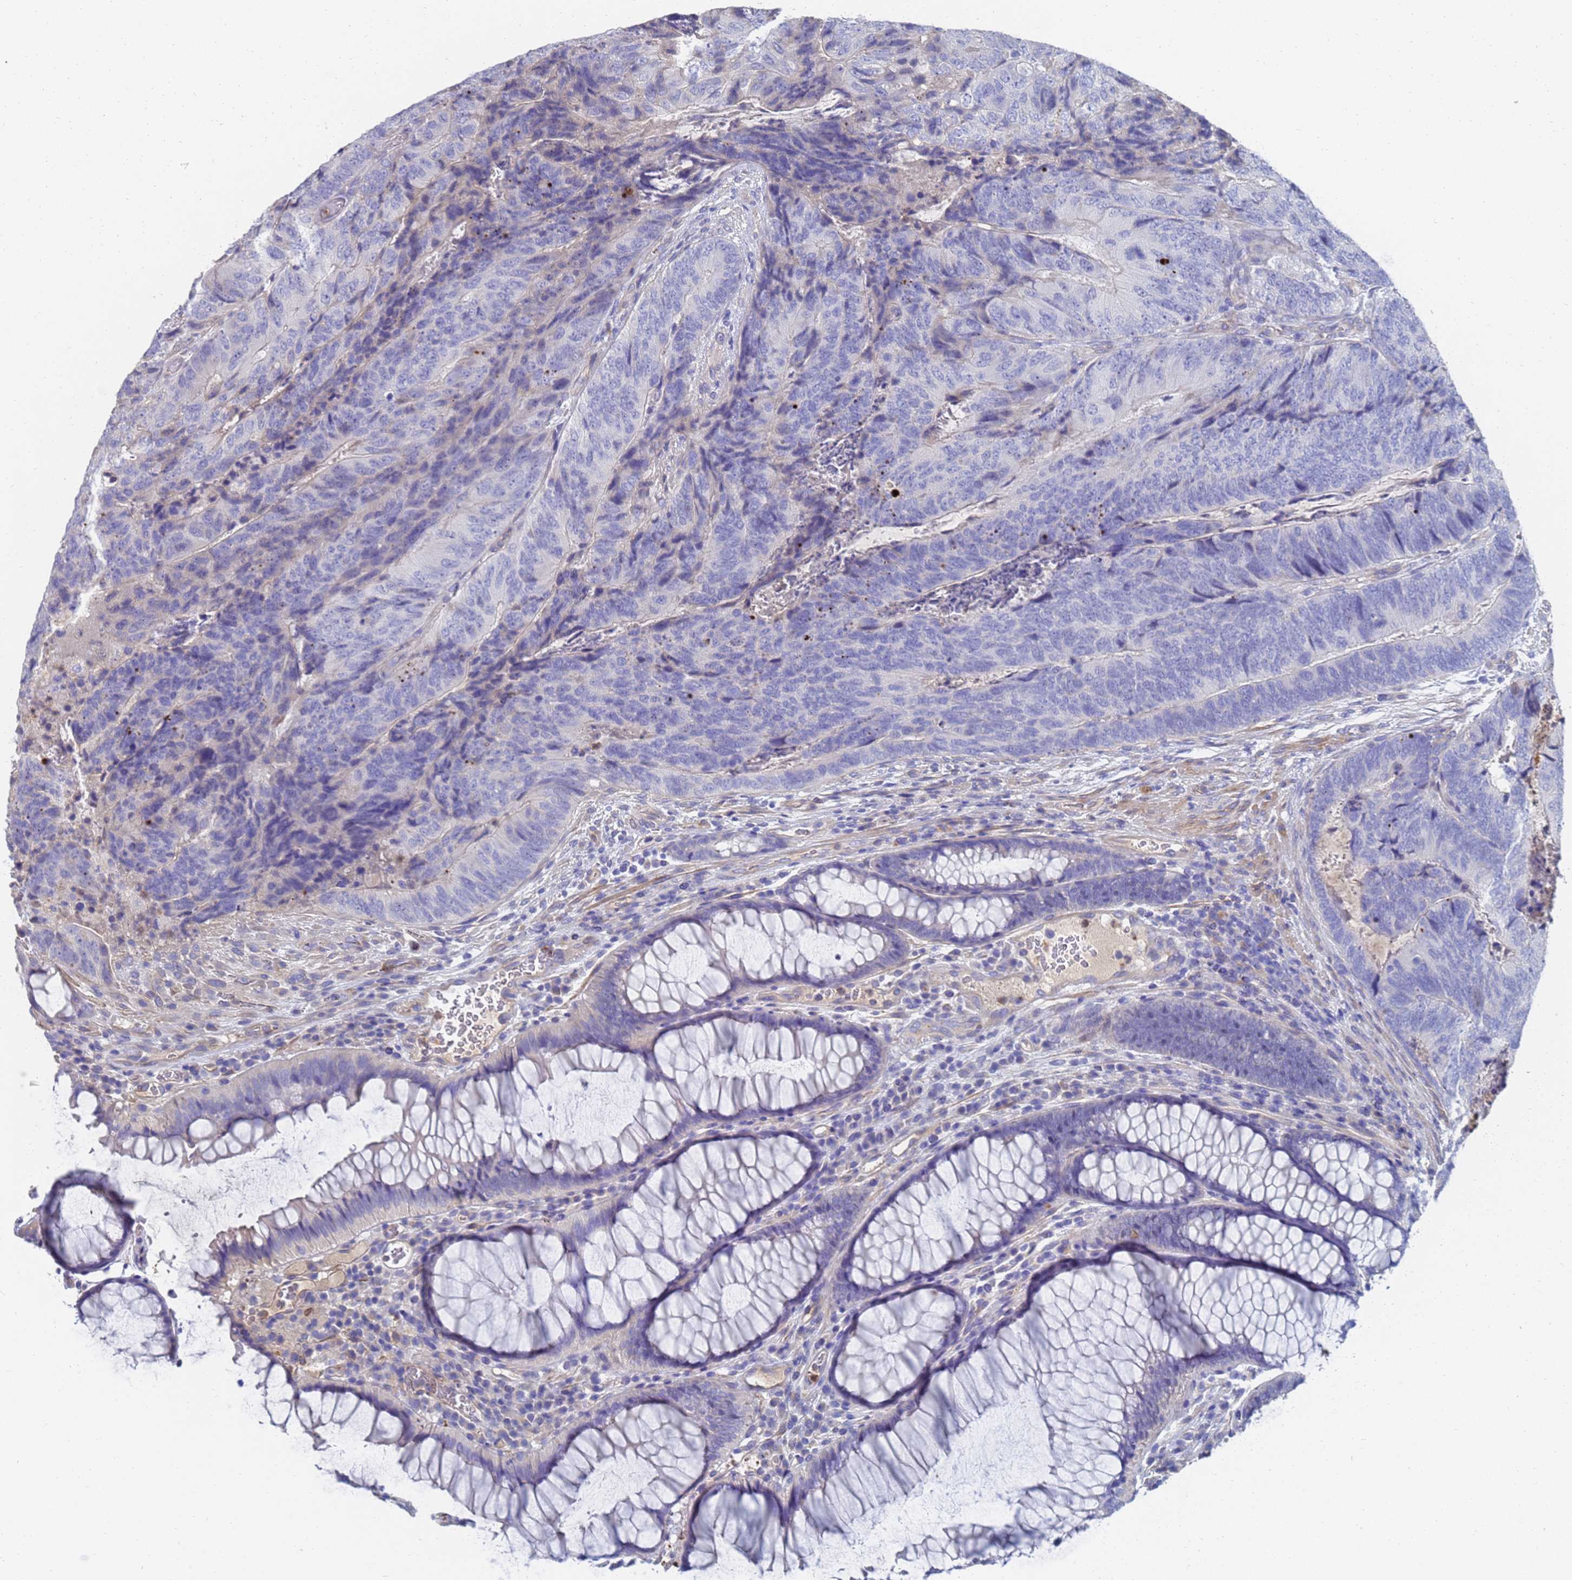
{"staining": {"intensity": "negative", "quantity": "none", "location": "none"}, "tissue": "colorectal cancer", "cell_type": "Tumor cells", "image_type": "cancer", "snomed": [{"axis": "morphology", "description": "Adenocarcinoma, NOS"}, {"axis": "topography", "description": "Colon"}], "caption": "Human colorectal cancer stained for a protein using IHC displays no staining in tumor cells.", "gene": "LBX2", "patient": {"sex": "female", "age": 67}}